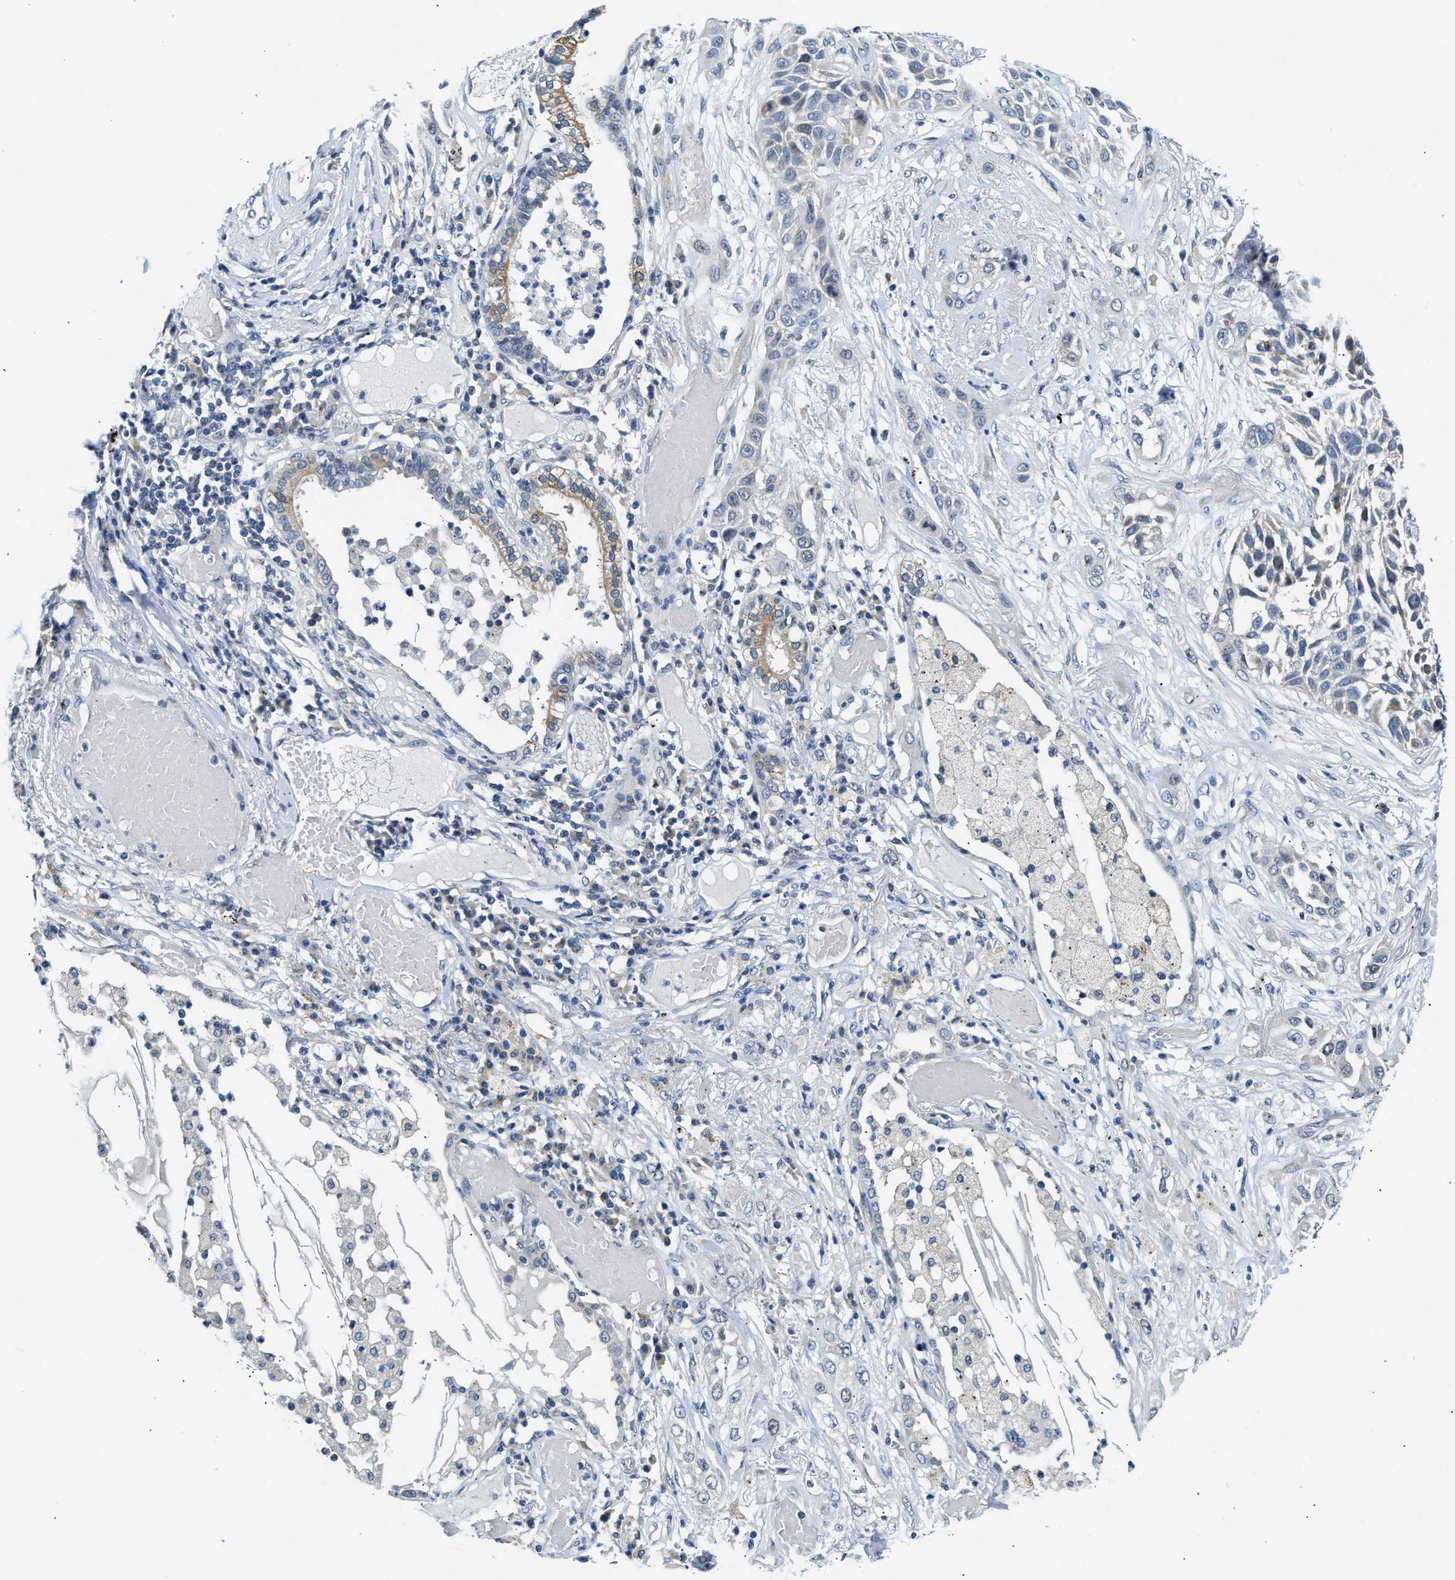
{"staining": {"intensity": "negative", "quantity": "none", "location": "none"}, "tissue": "lung cancer", "cell_type": "Tumor cells", "image_type": "cancer", "snomed": [{"axis": "morphology", "description": "Squamous cell carcinoma, NOS"}, {"axis": "topography", "description": "Lung"}], "caption": "IHC image of human lung squamous cell carcinoma stained for a protein (brown), which reveals no positivity in tumor cells. (Brightfield microscopy of DAB IHC at high magnification).", "gene": "CLGN", "patient": {"sex": "male", "age": 71}}